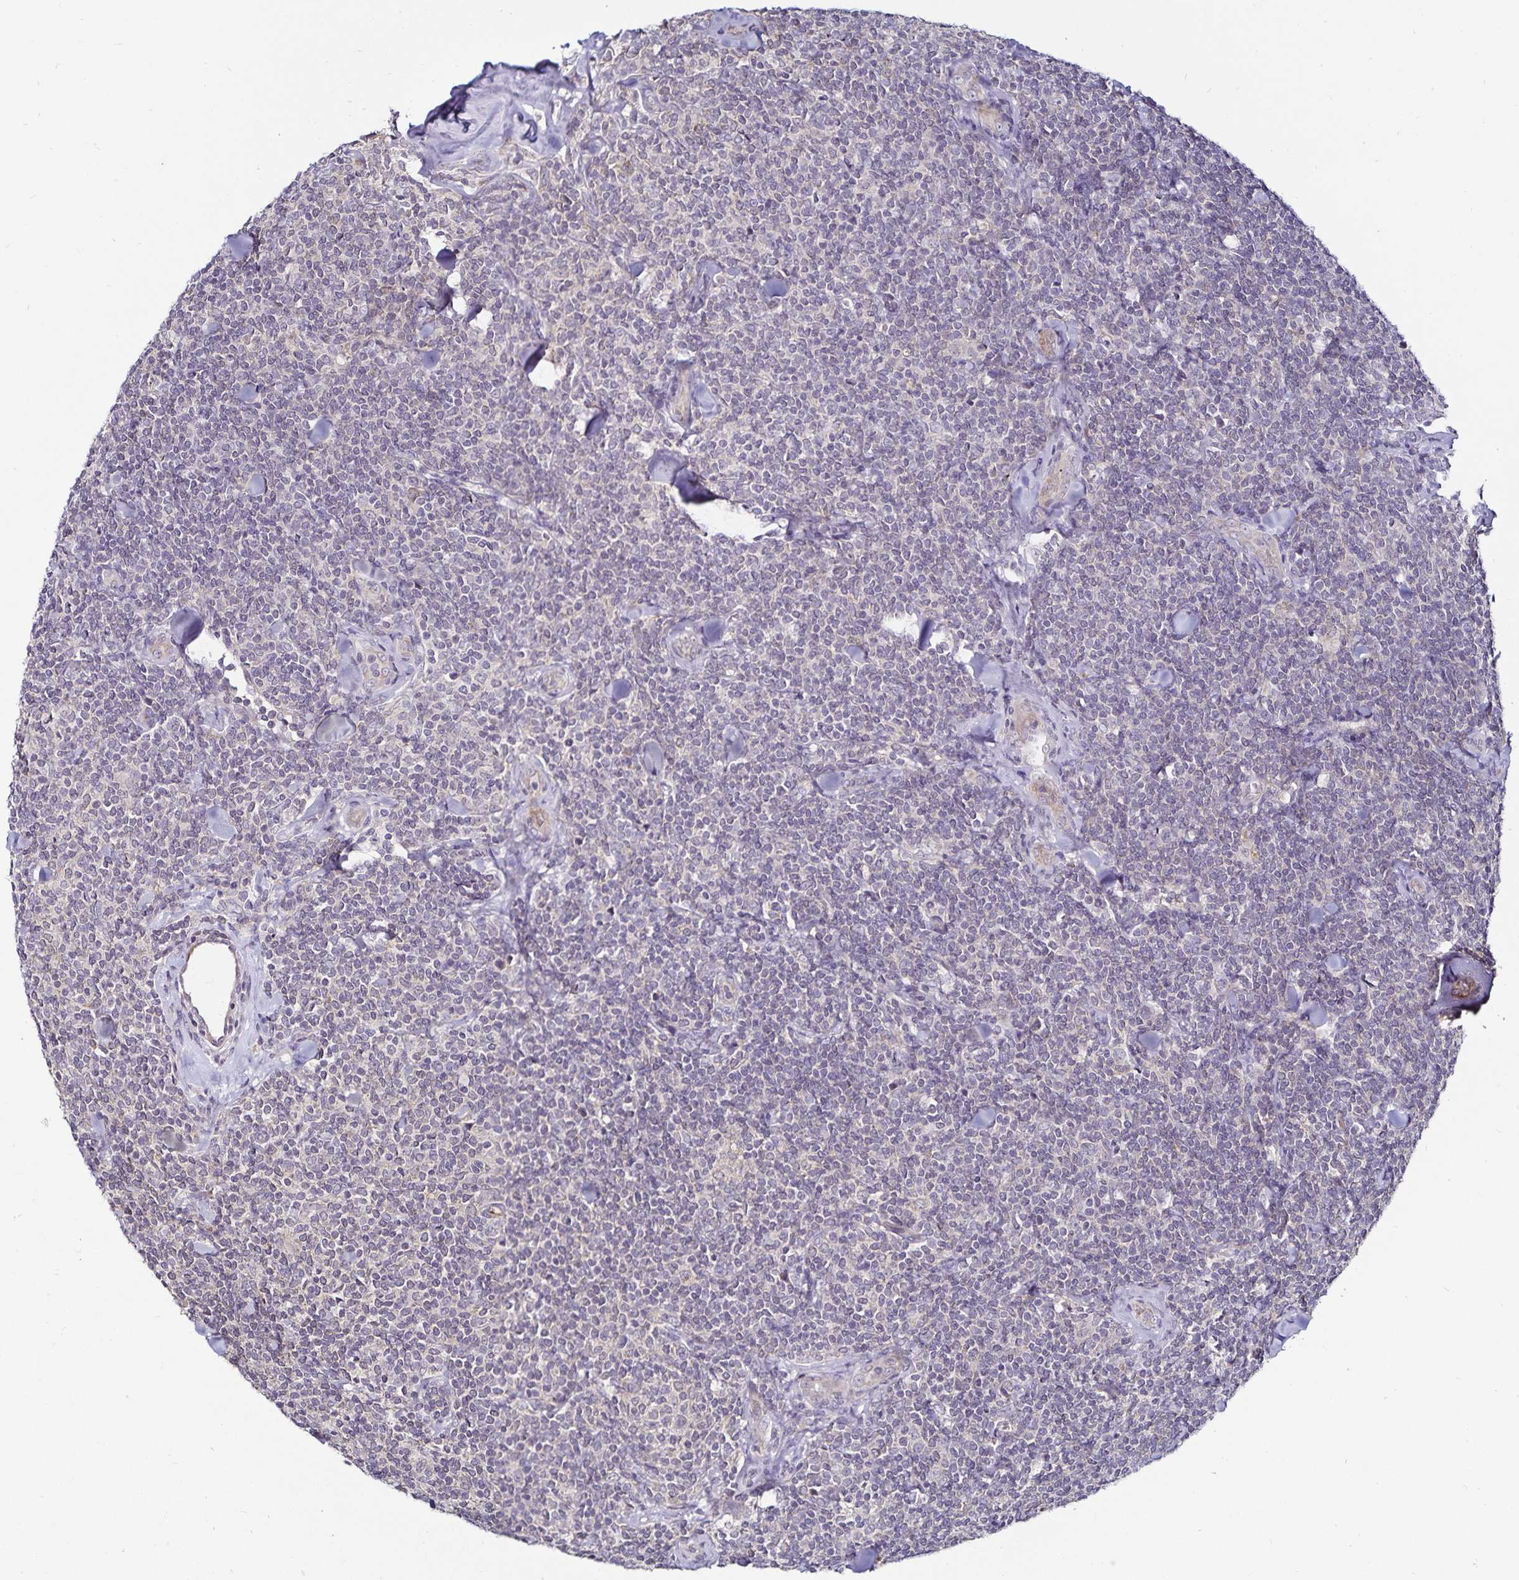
{"staining": {"intensity": "negative", "quantity": "none", "location": "none"}, "tissue": "lymphoma", "cell_type": "Tumor cells", "image_type": "cancer", "snomed": [{"axis": "morphology", "description": "Malignant lymphoma, non-Hodgkin's type, Low grade"}, {"axis": "topography", "description": "Lymph node"}], "caption": "Tumor cells show no significant positivity in lymphoma.", "gene": "ACSL5", "patient": {"sex": "female", "age": 56}}